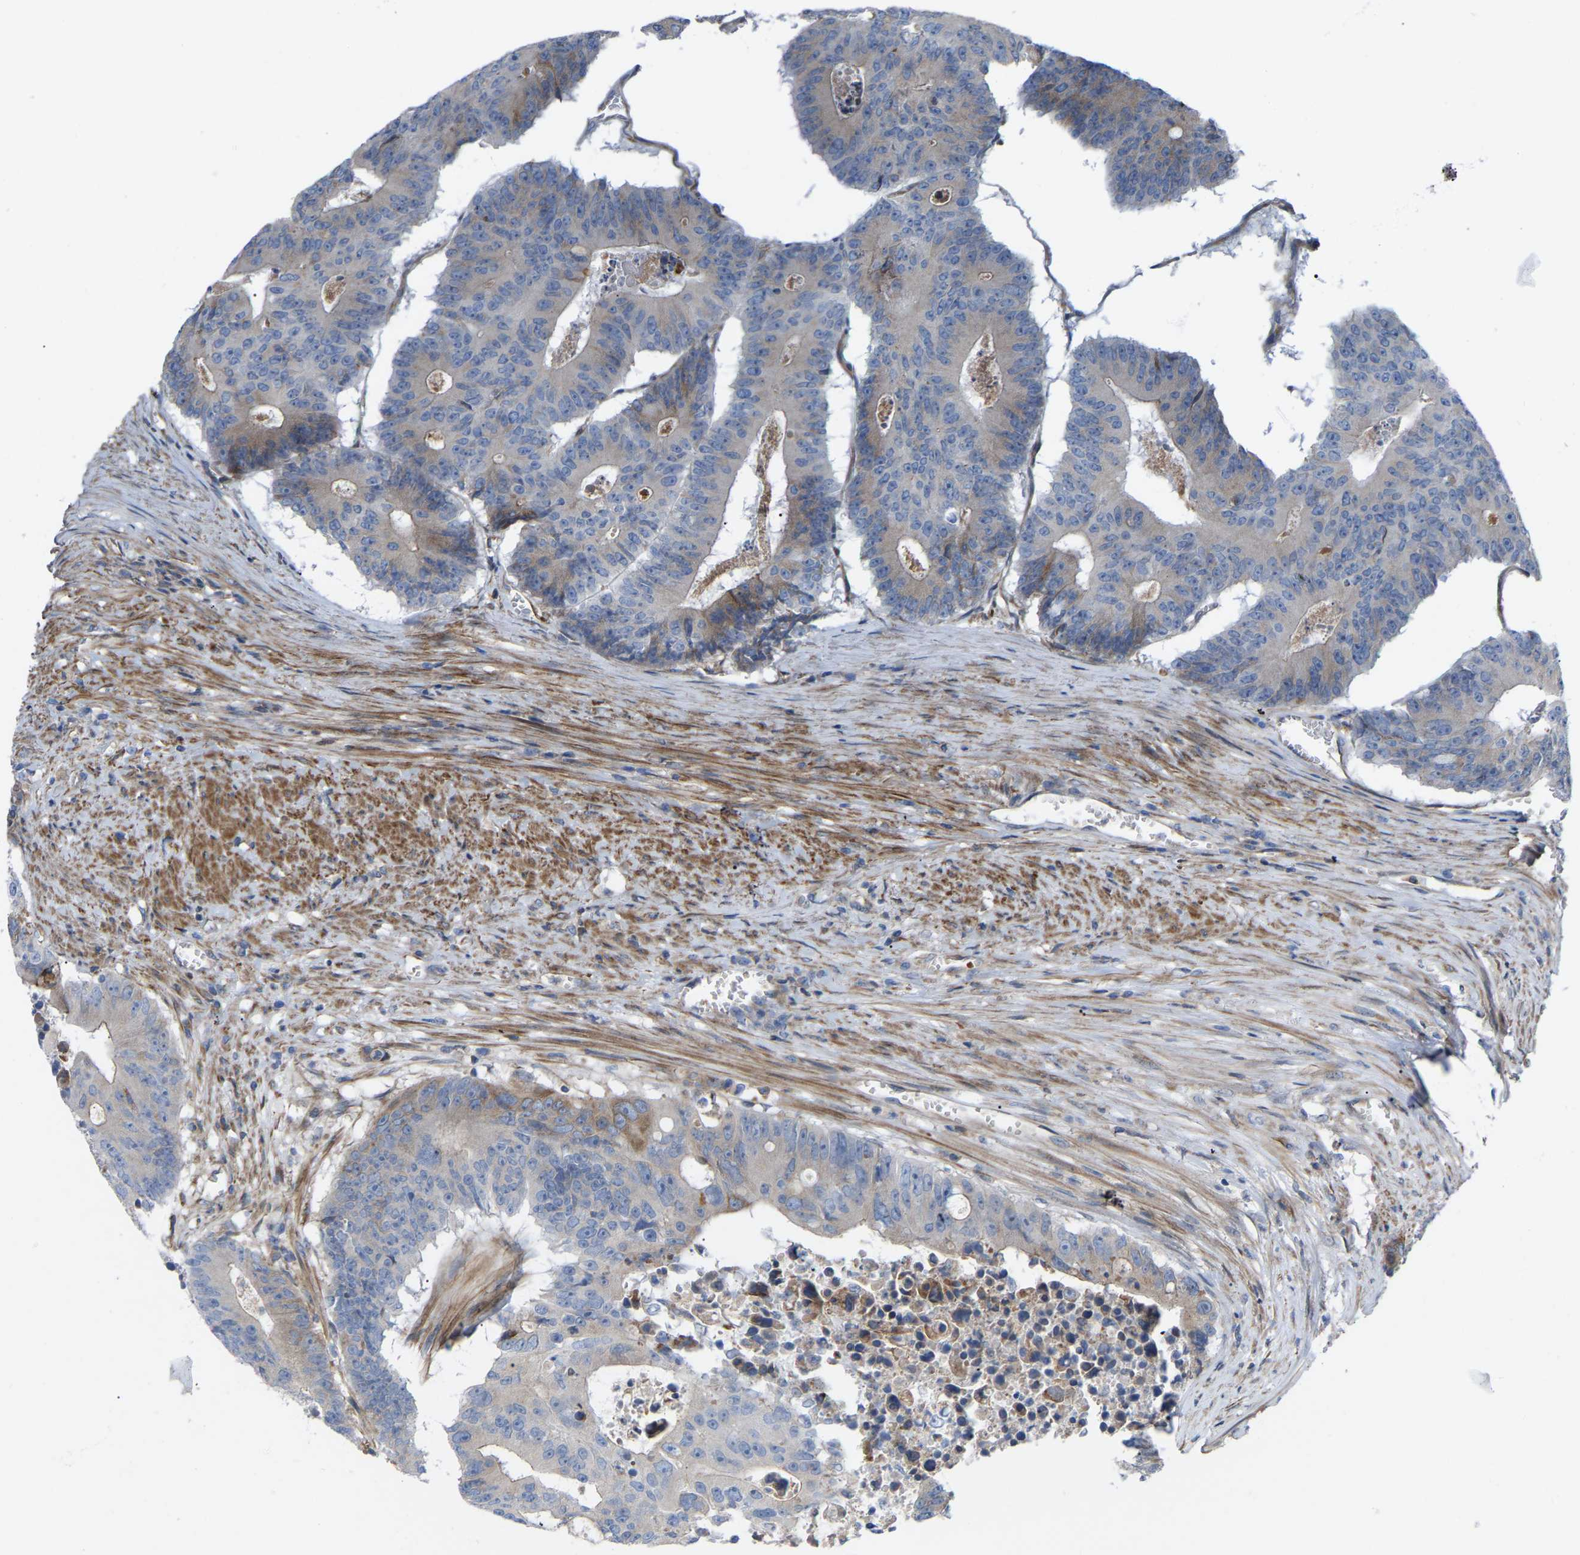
{"staining": {"intensity": "negative", "quantity": "none", "location": "none"}, "tissue": "colorectal cancer", "cell_type": "Tumor cells", "image_type": "cancer", "snomed": [{"axis": "morphology", "description": "Adenocarcinoma, NOS"}, {"axis": "topography", "description": "Colon"}], "caption": "Colorectal cancer (adenocarcinoma) stained for a protein using IHC displays no staining tumor cells.", "gene": "TOR1B", "patient": {"sex": "male", "age": 87}}